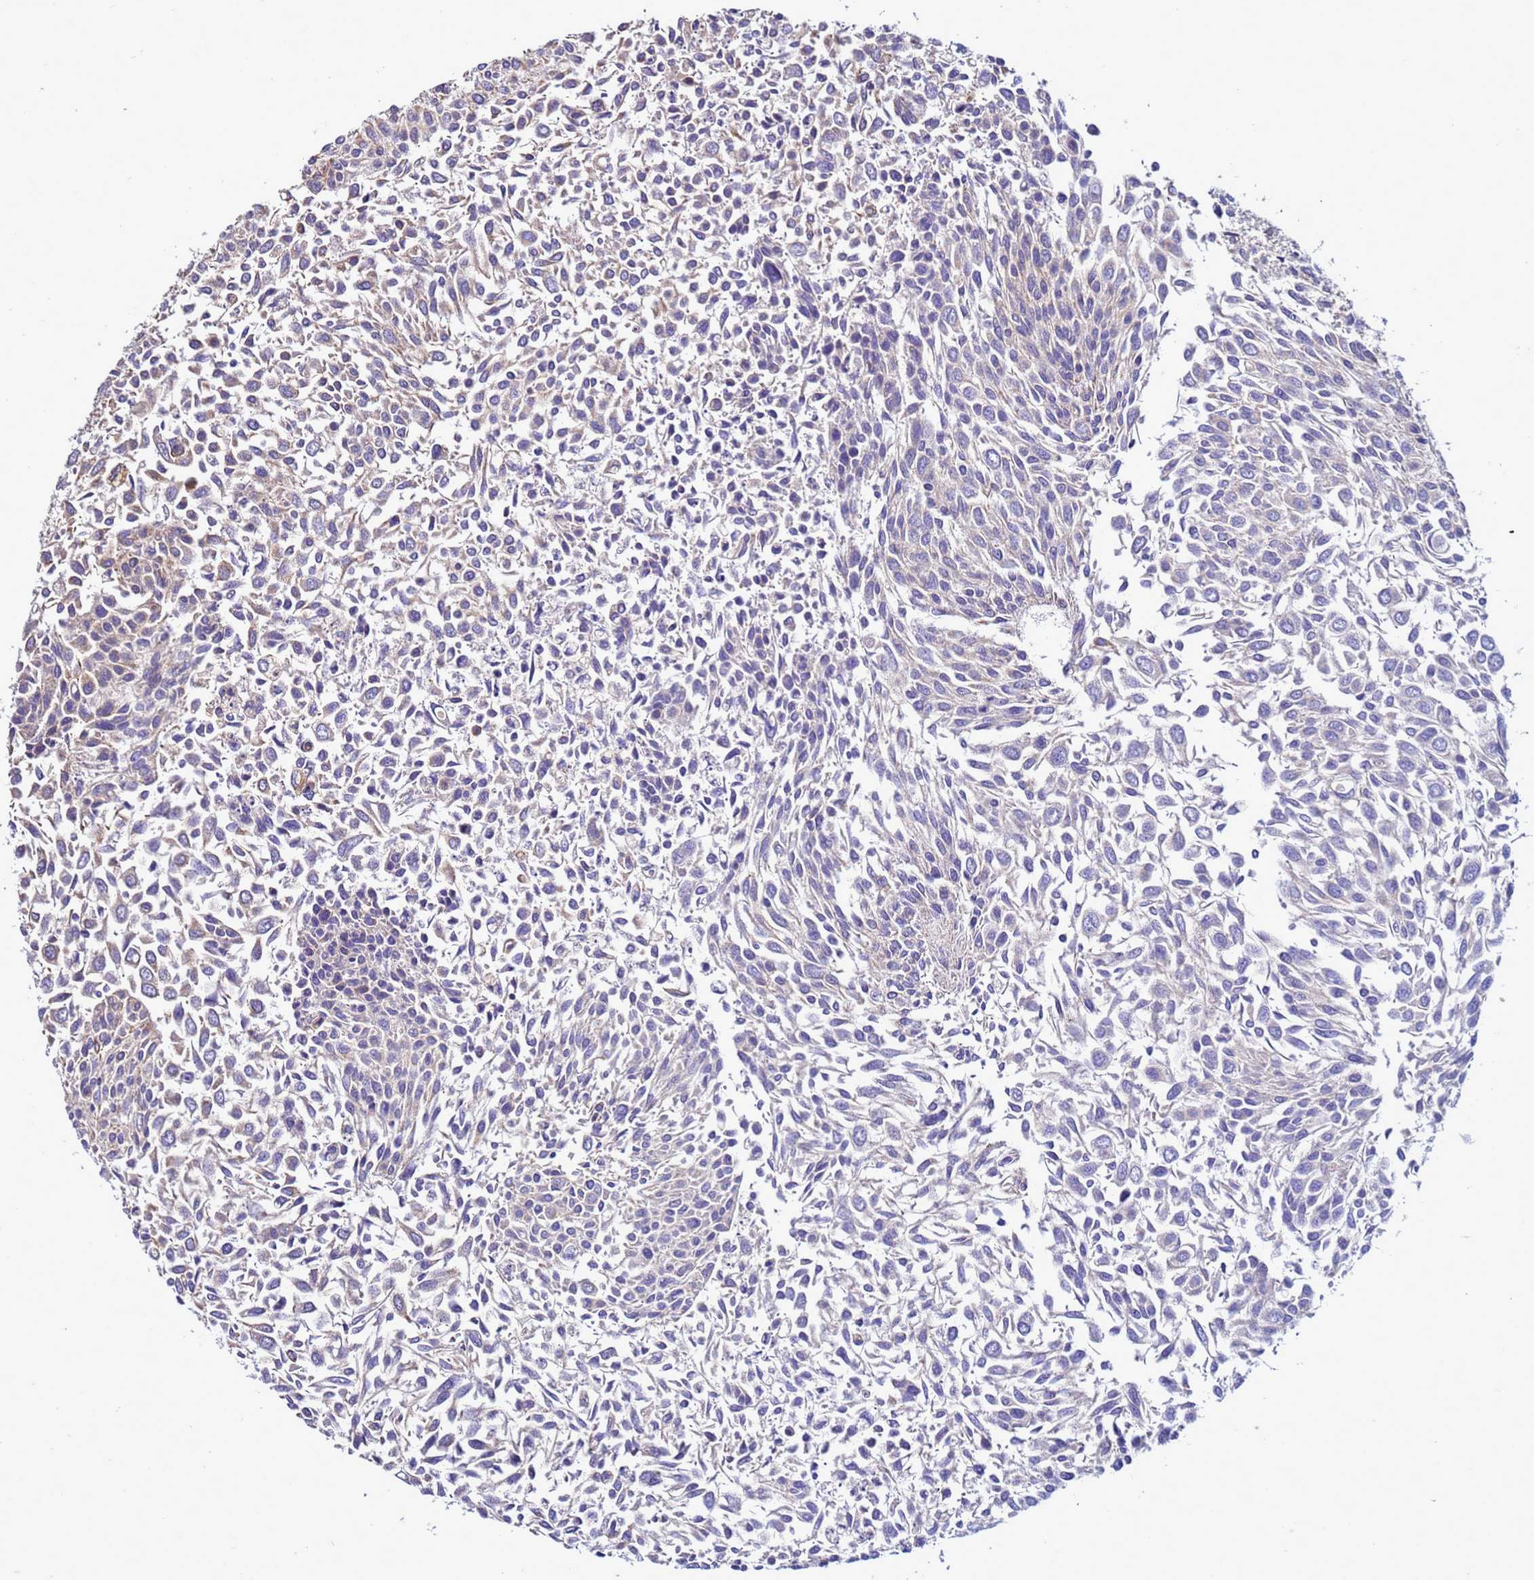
{"staining": {"intensity": "weak", "quantity": "25%-75%", "location": "cytoplasmic/membranous"}, "tissue": "urothelial cancer", "cell_type": "Tumor cells", "image_type": "cancer", "snomed": [{"axis": "morphology", "description": "Urothelial carcinoma, NOS"}, {"axis": "topography", "description": "Urinary bladder"}], "caption": "Protein positivity by immunohistochemistry (IHC) displays weak cytoplasmic/membranous expression in approximately 25%-75% of tumor cells in transitional cell carcinoma.", "gene": "ANTKMT", "patient": {"sex": "male", "age": 55}}